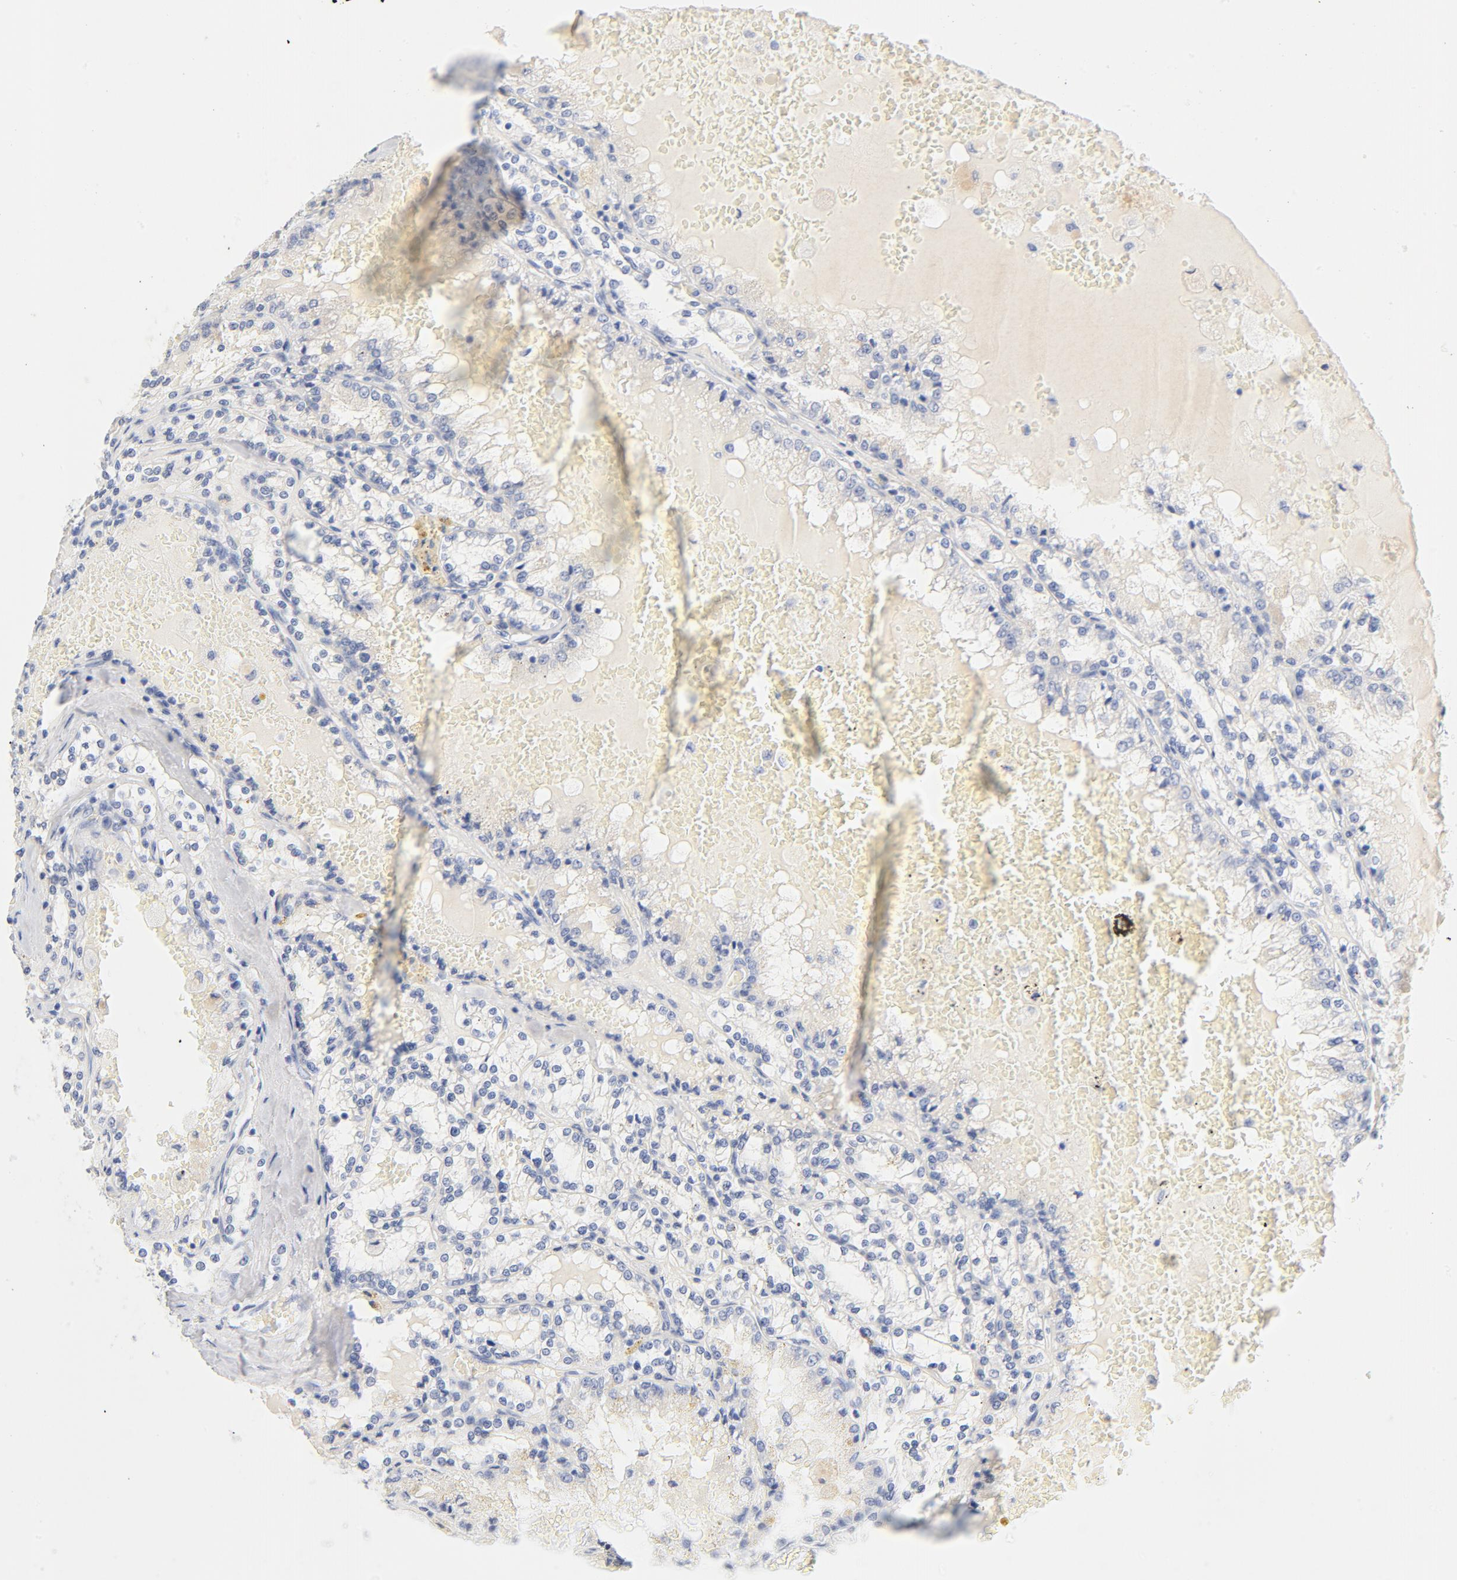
{"staining": {"intensity": "negative", "quantity": "none", "location": "none"}, "tissue": "renal cancer", "cell_type": "Tumor cells", "image_type": "cancer", "snomed": [{"axis": "morphology", "description": "Adenocarcinoma, NOS"}, {"axis": "topography", "description": "Kidney"}], "caption": "Micrograph shows no significant protein staining in tumor cells of renal cancer (adenocarcinoma). (Immunohistochemistry (ihc), brightfield microscopy, high magnification).", "gene": "HOMER1", "patient": {"sex": "female", "age": 56}}